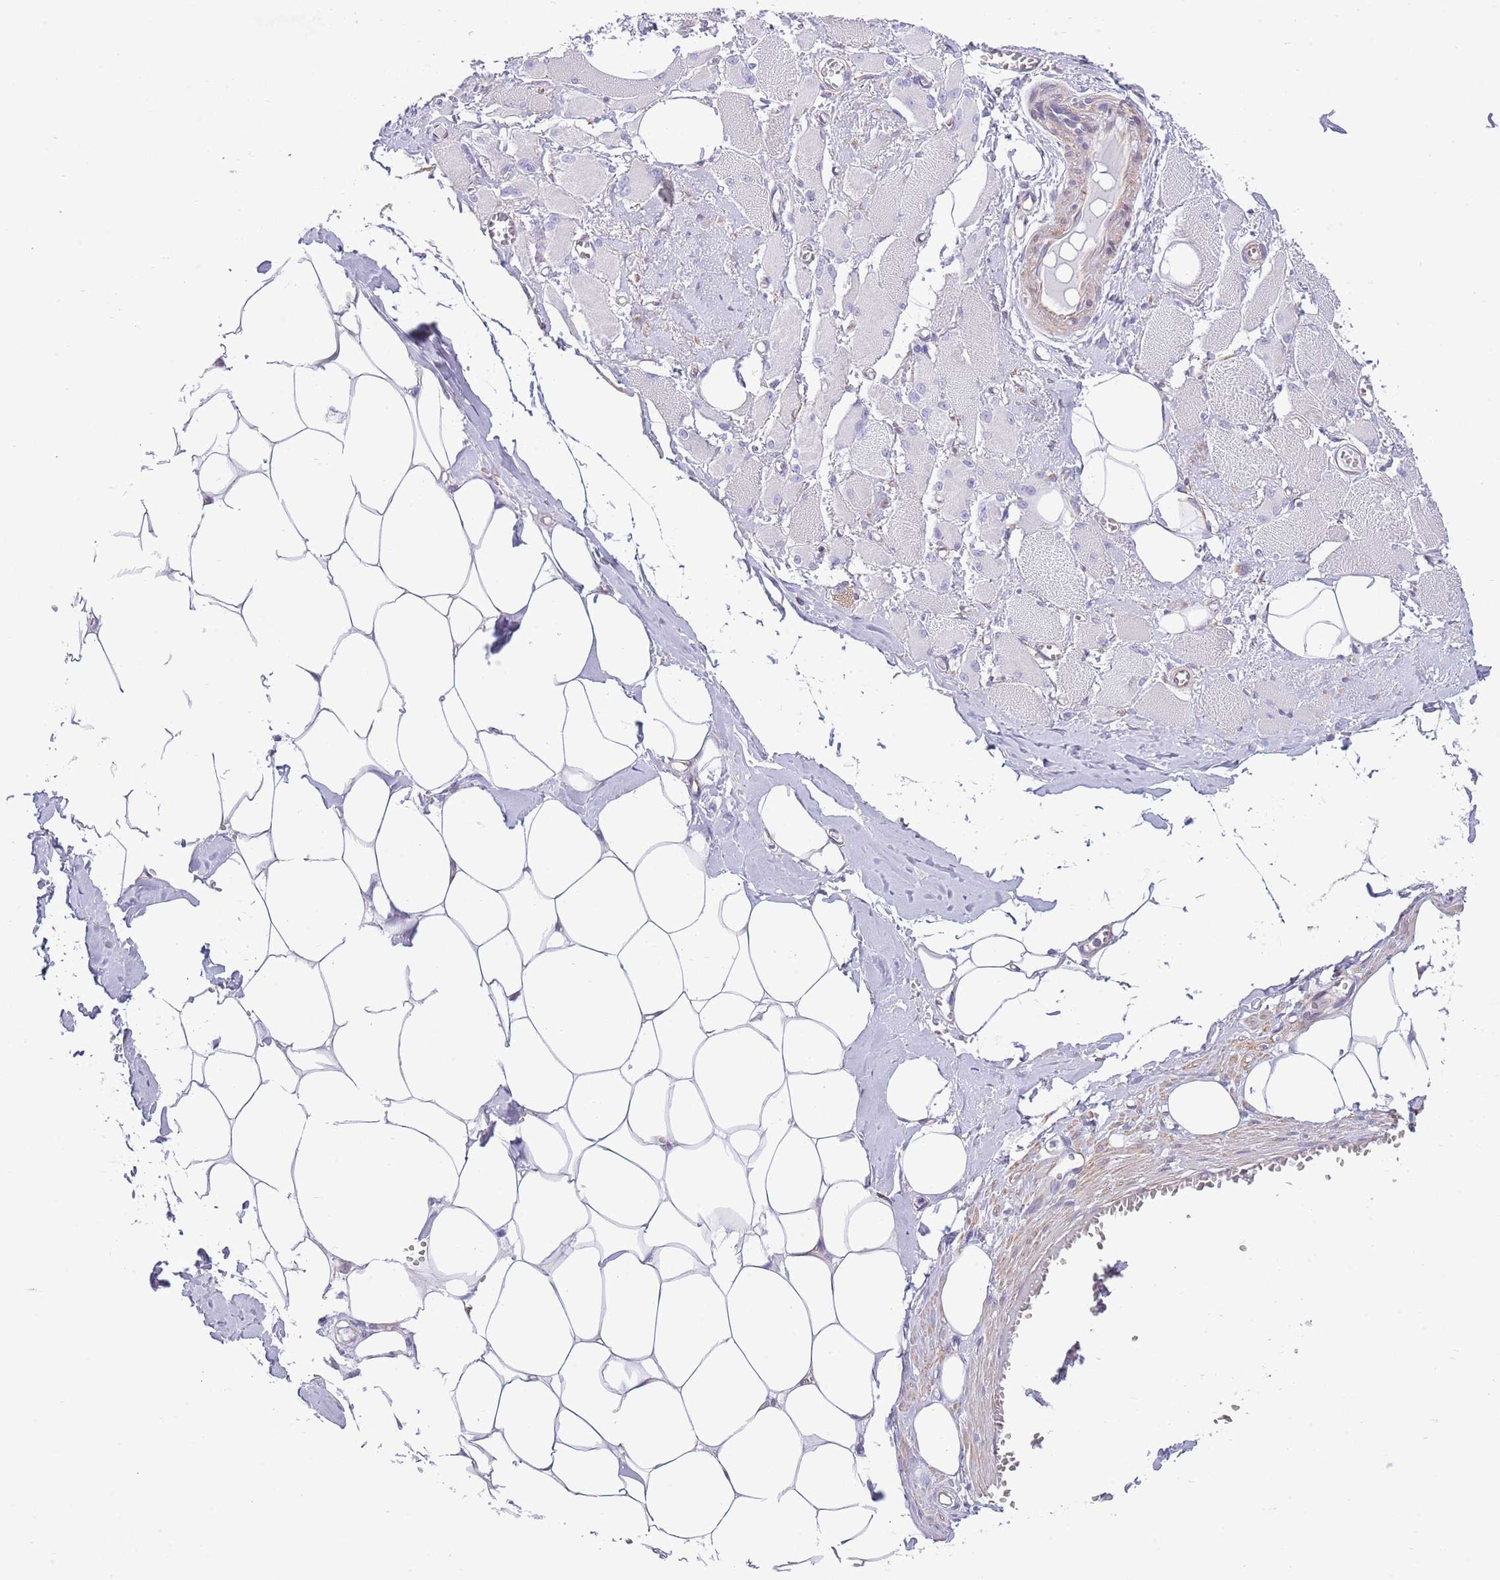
{"staining": {"intensity": "negative", "quantity": "none", "location": "none"}, "tissue": "skeletal muscle", "cell_type": "Myocytes", "image_type": "normal", "snomed": [{"axis": "morphology", "description": "Normal tissue, NOS"}, {"axis": "morphology", "description": "Basal cell carcinoma"}, {"axis": "topography", "description": "Skeletal muscle"}], "caption": "A micrograph of skeletal muscle stained for a protein displays no brown staining in myocytes.", "gene": "ZC4H2", "patient": {"sex": "female", "age": 64}}